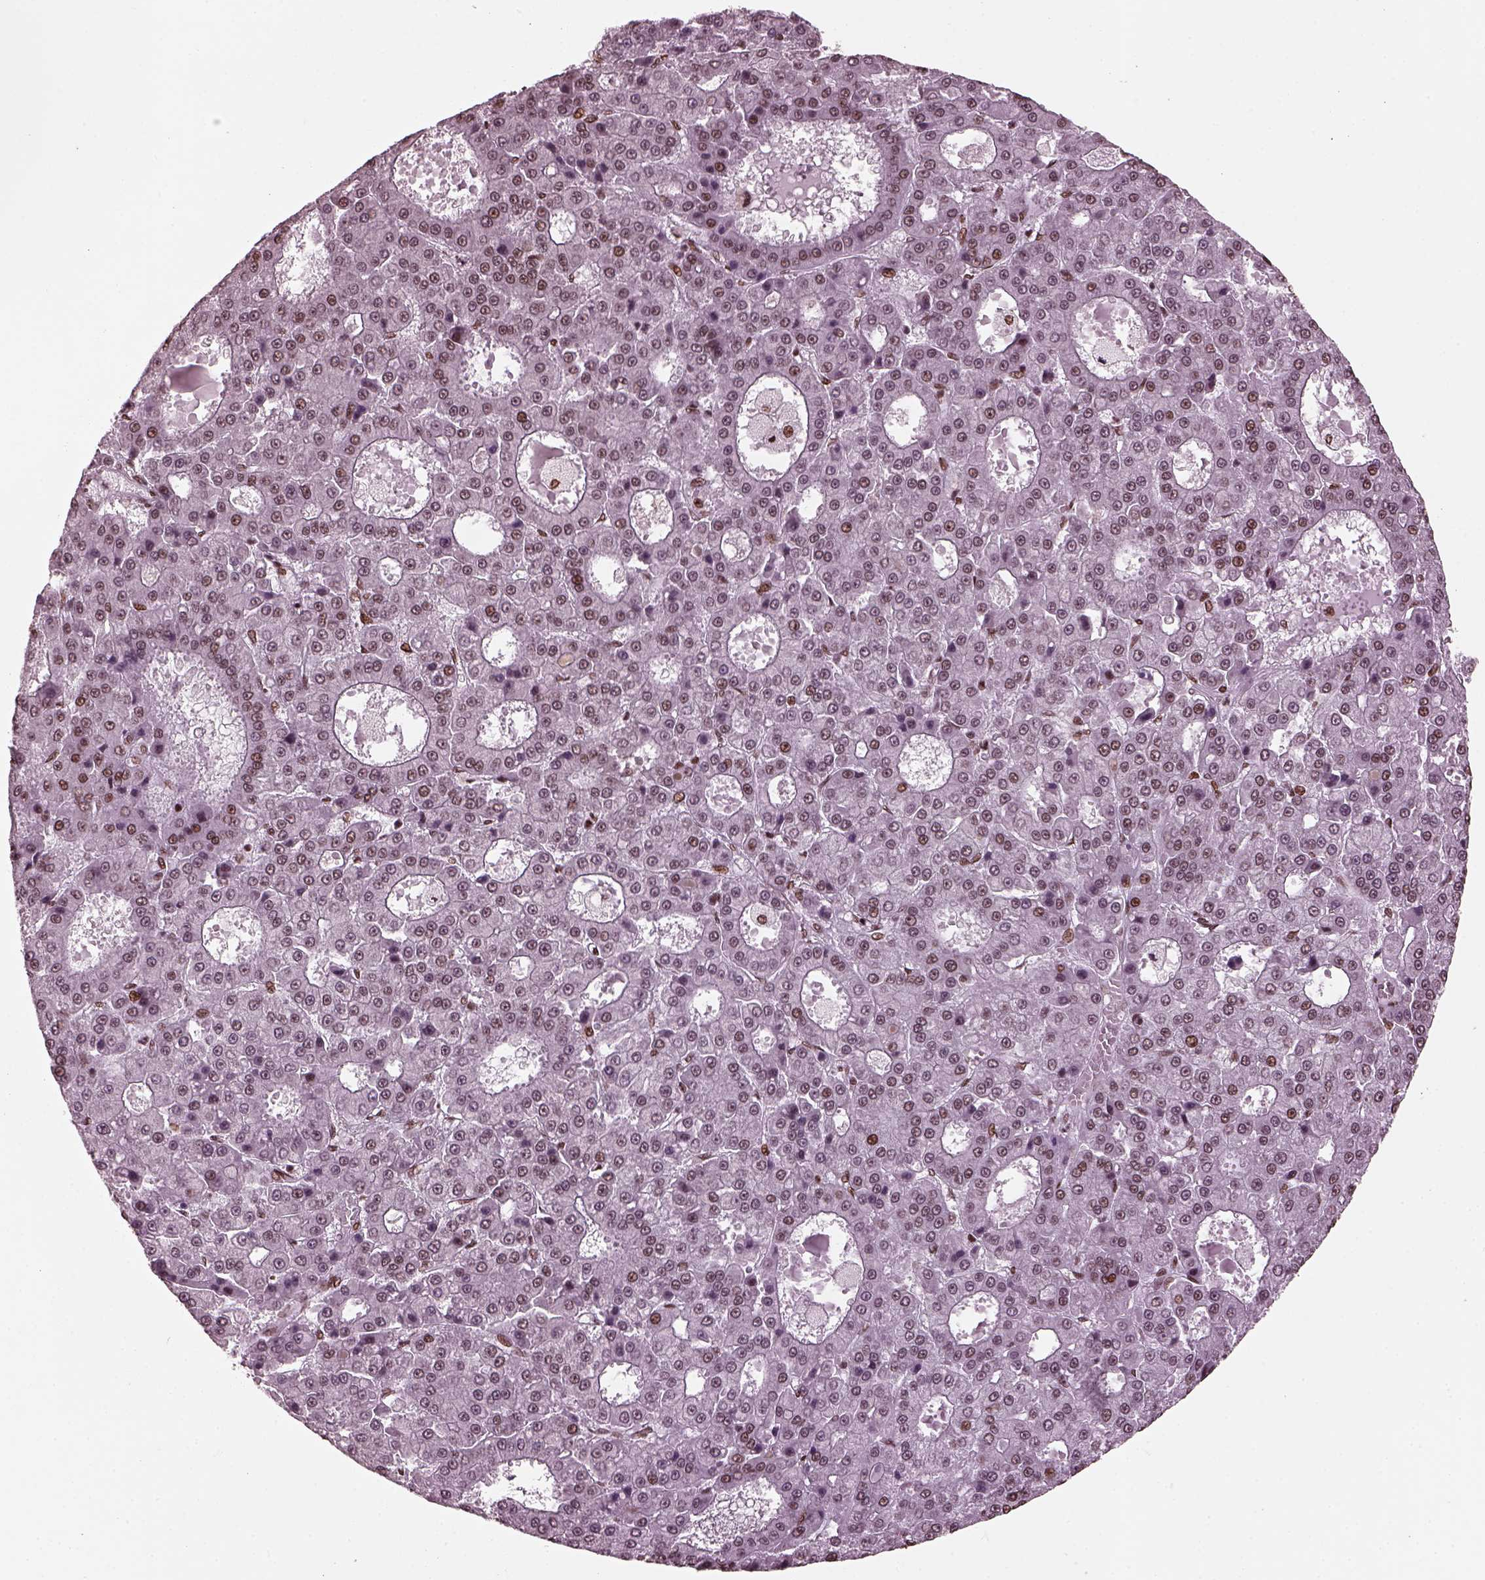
{"staining": {"intensity": "moderate", "quantity": "<25%", "location": "nuclear"}, "tissue": "liver cancer", "cell_type": "Tumor cells", "image_type": "cancer", "snomed": [{"axis": "morphology", "description": "Carcinoma, Hepatocellular, NOS"}, {"axis": "topography", "description": "Liver"}], "caption": "Immunohistochemical staining of liver hepatocellular carcinoma displays low levels of moderate nuclear staining in approximately <25% of tumor cells.", "gene": "CBFA2T3", "patient": {"sex": "male", "age": 70}}